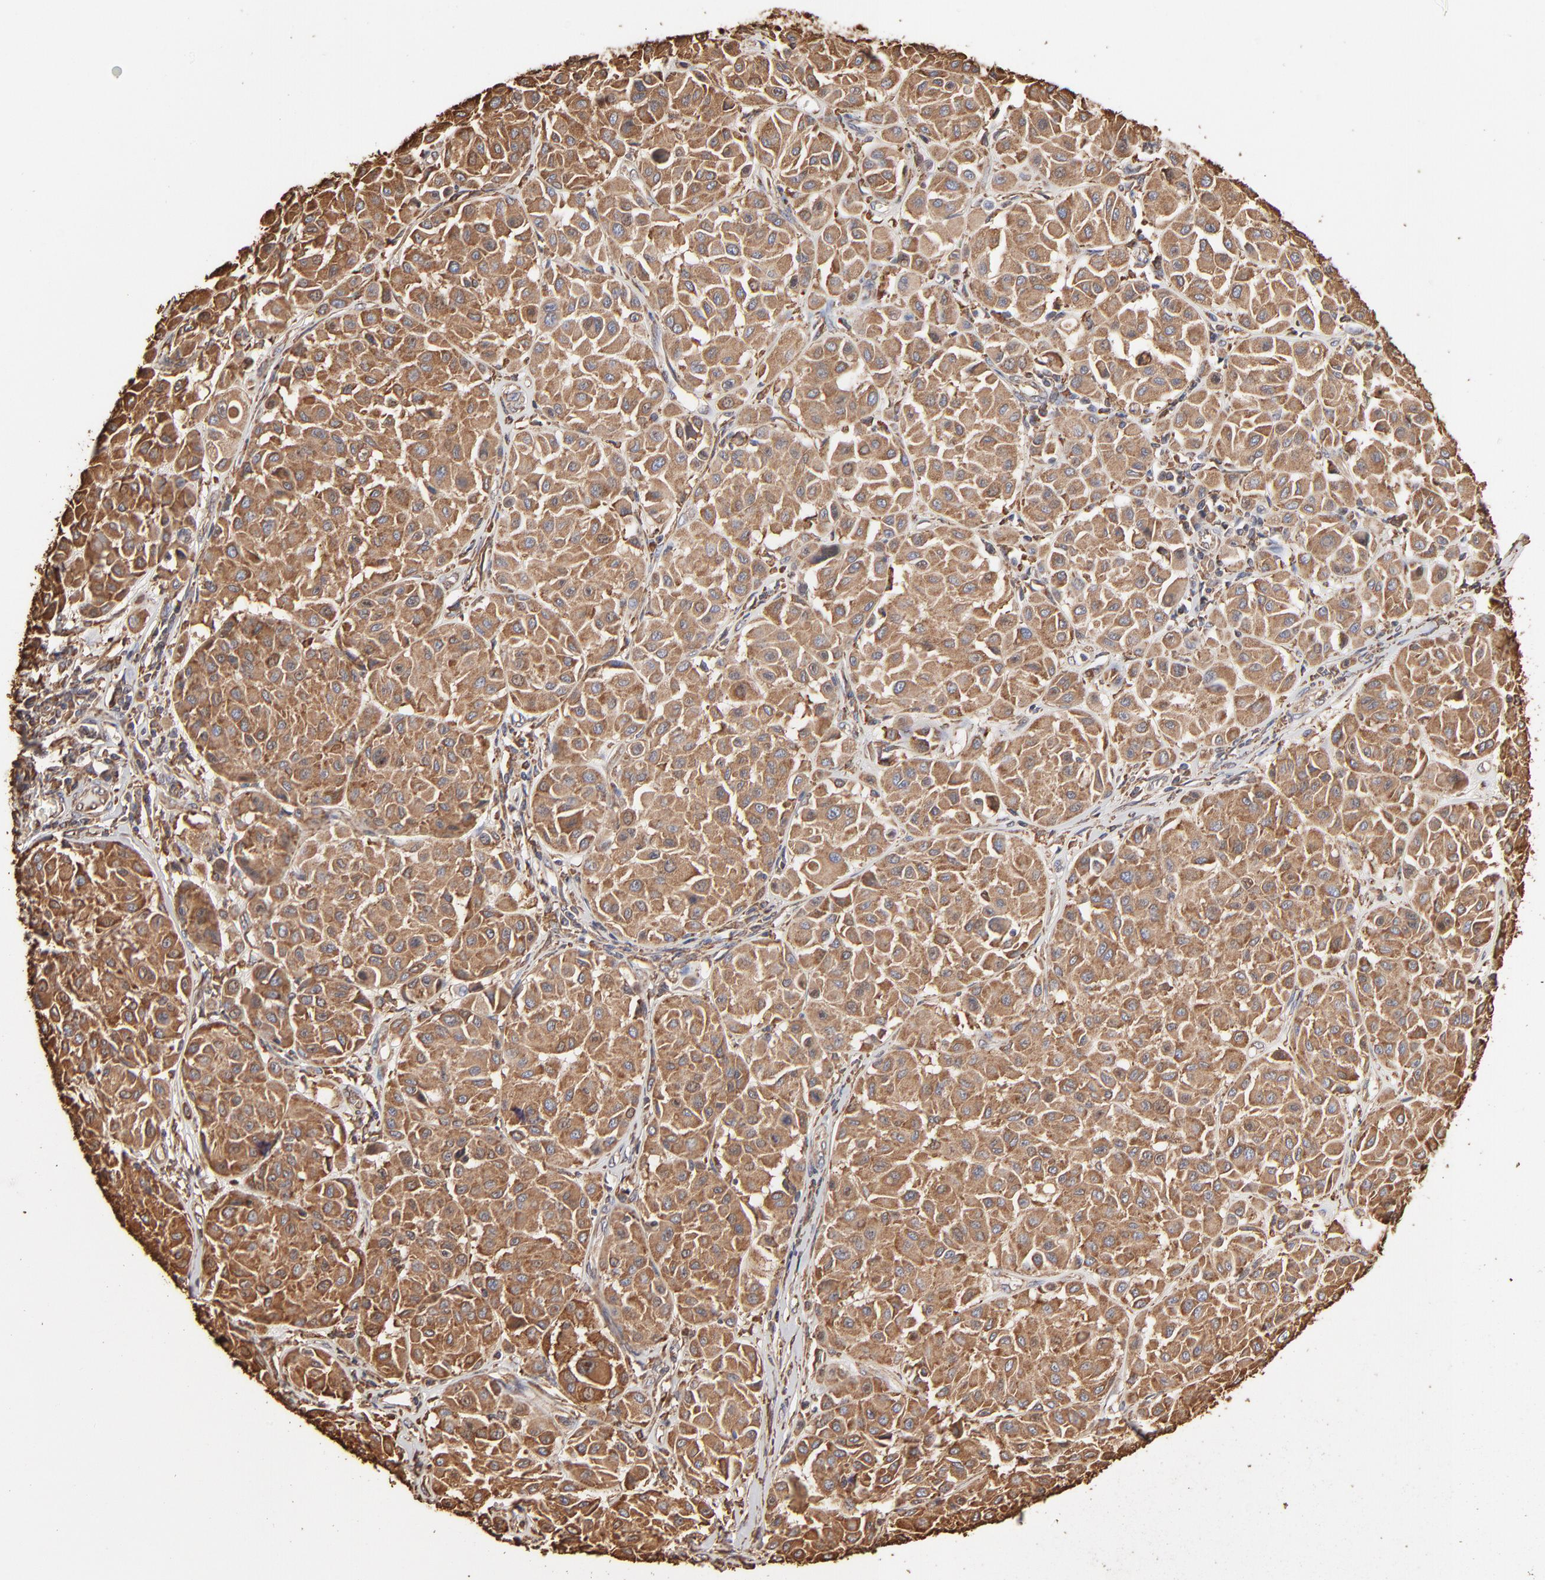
{"staining": {"intensity": "moderate", "quantity": ">75%", "location": "cytoplasmic/membranous"}, "tissue": "melanoma", "cell_type": "Tumor cells", "image_type": "cancer", "snomed": [{"axis": "morphology", "description": "Malignant melanoma, Metastatic site"}, {"axis": "topography", "description": "Soft tissue"}], "caption": "Human melanoma stained with a brown dye reveals moderate cytoplasmic/membranous positive staining in about >75% of tumor cells.", "gene": "PDIA3", "patient": {"sex": "male", "age": 41}}